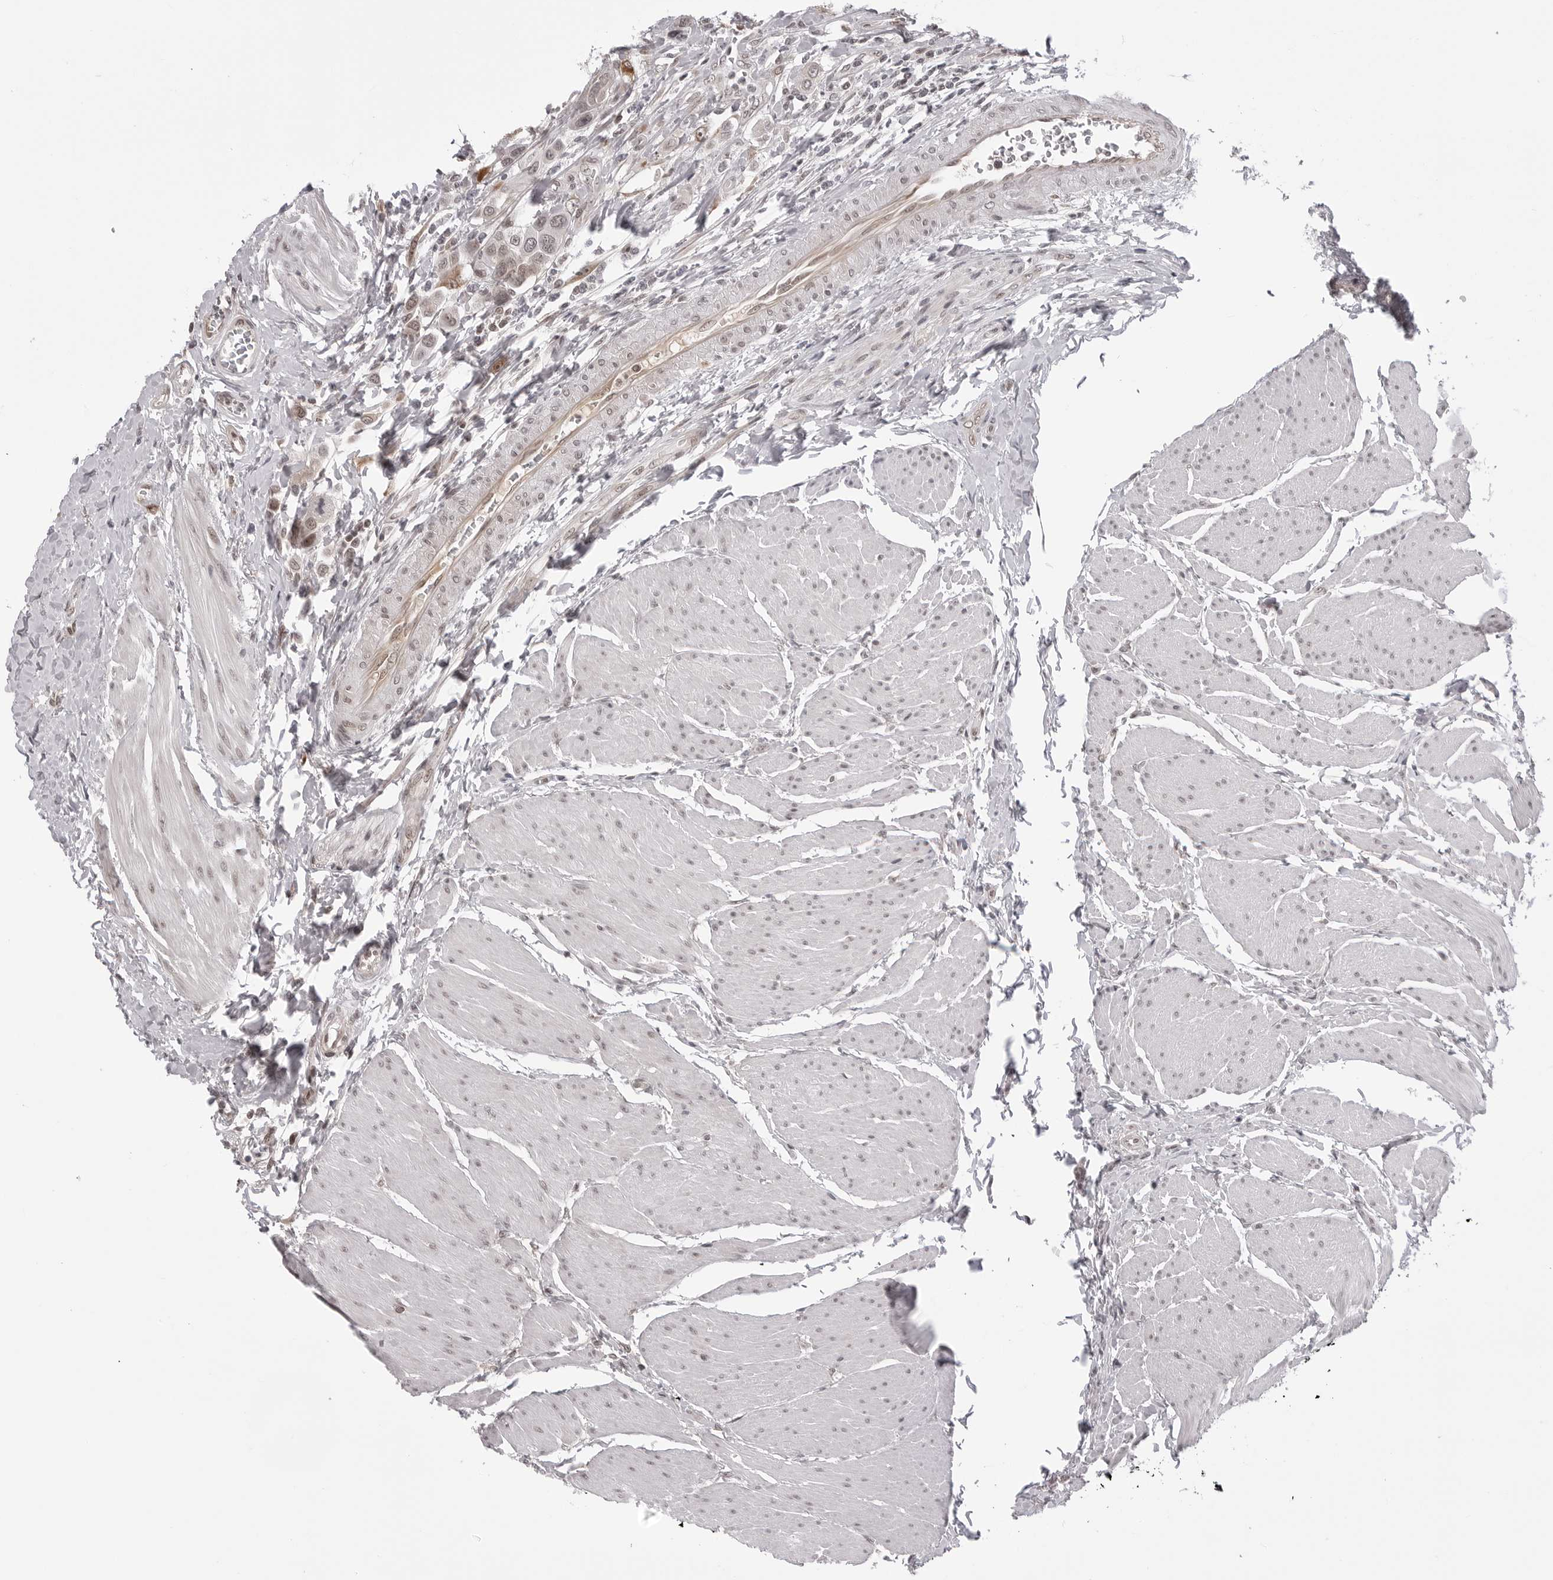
{"staining": {"intensity": "weak", "quantity": ">75%", "location": "nuclear"}, "tissue": "urothelial cancer", "cell_type": "Tumor cells", "image_type": "cancer", "snomed": [{"axis": "morphology", "description": "Urothelial carcinoma, High grade"}, {"axis": "topography", "description": "Urinary bladder"}], "caption": "Human high-grade urothelial carcinoma stained with a brown dye exhibits weak nuclear positive staining in approximately >75% of tumor cells.", "gene": "PHF3", "patient": {"sex": "male", "age": 50}}